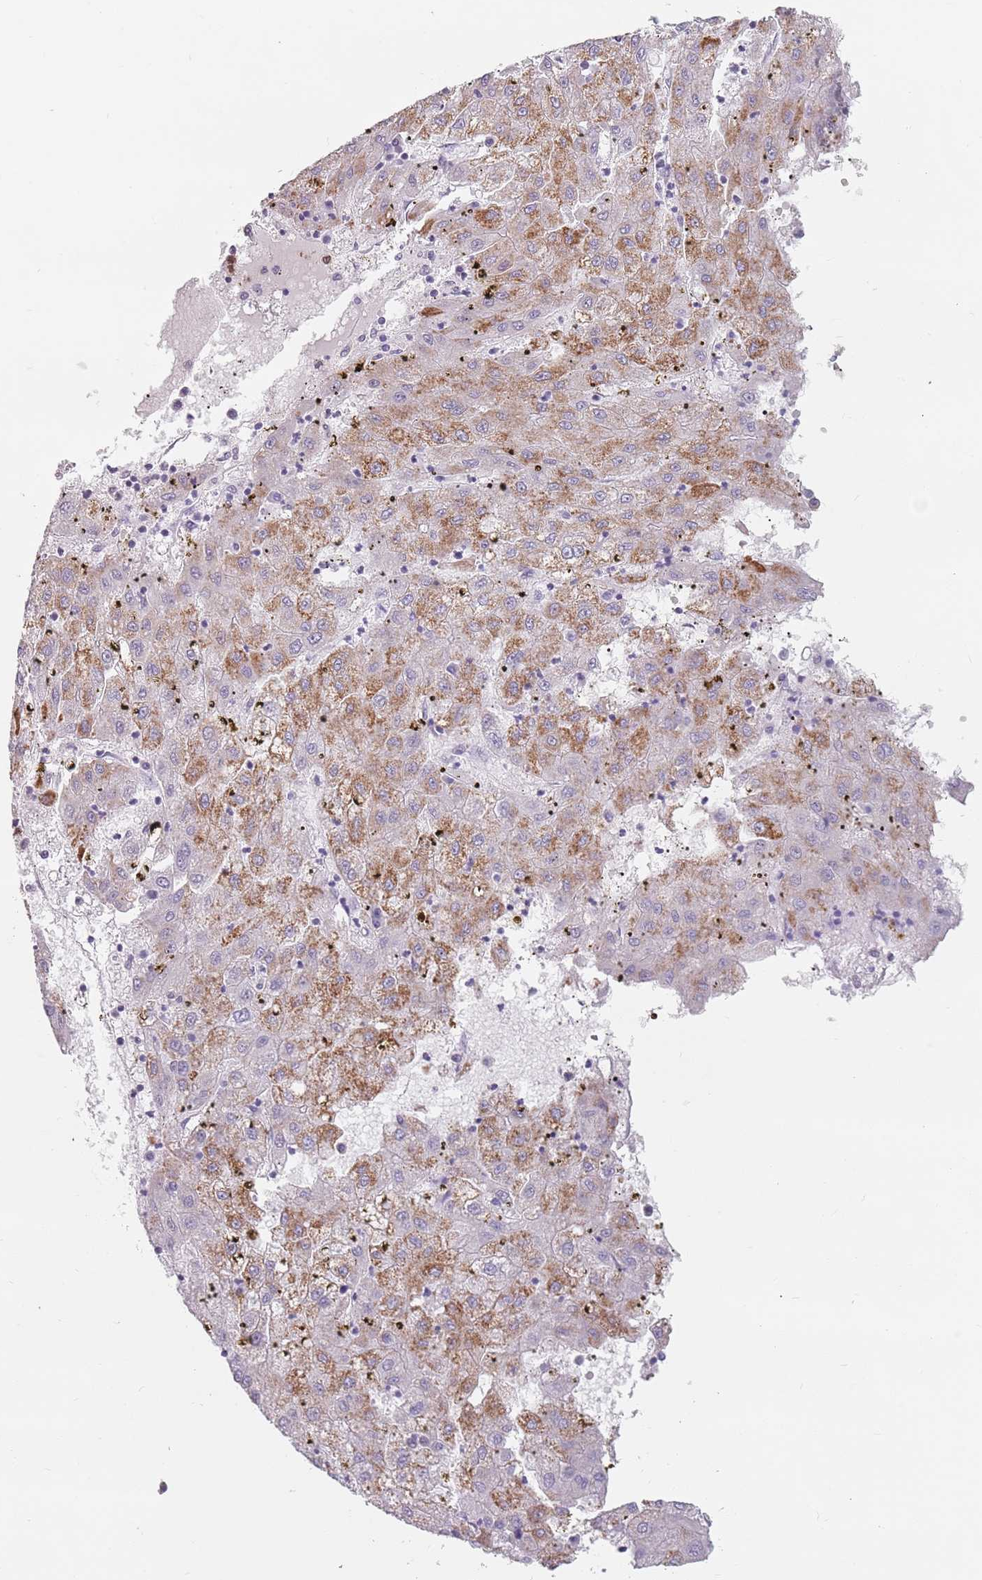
{"staining": {"intensity": "moderate", "quantity": "<25%", "location": "cytoplasmic/membranous"}, "tissue": "liver cancer", "cell_type": "Tumor cells", "image_type": "cancer", "snomed": [{"axis": "morphology", "description": "Carcinoma, Hepatocellular, NOS"}, {"axis": "topography", "description": "Liver"}], "caption": "Protein expression analysis of human liver cancer (hepatocellular carcinoma) reveals moderate cytoplasmic/membranous staining in approximately <25% of tumor cells.", "gene": "ZNF584", "patient": {"sex": "male", "age": 72}}